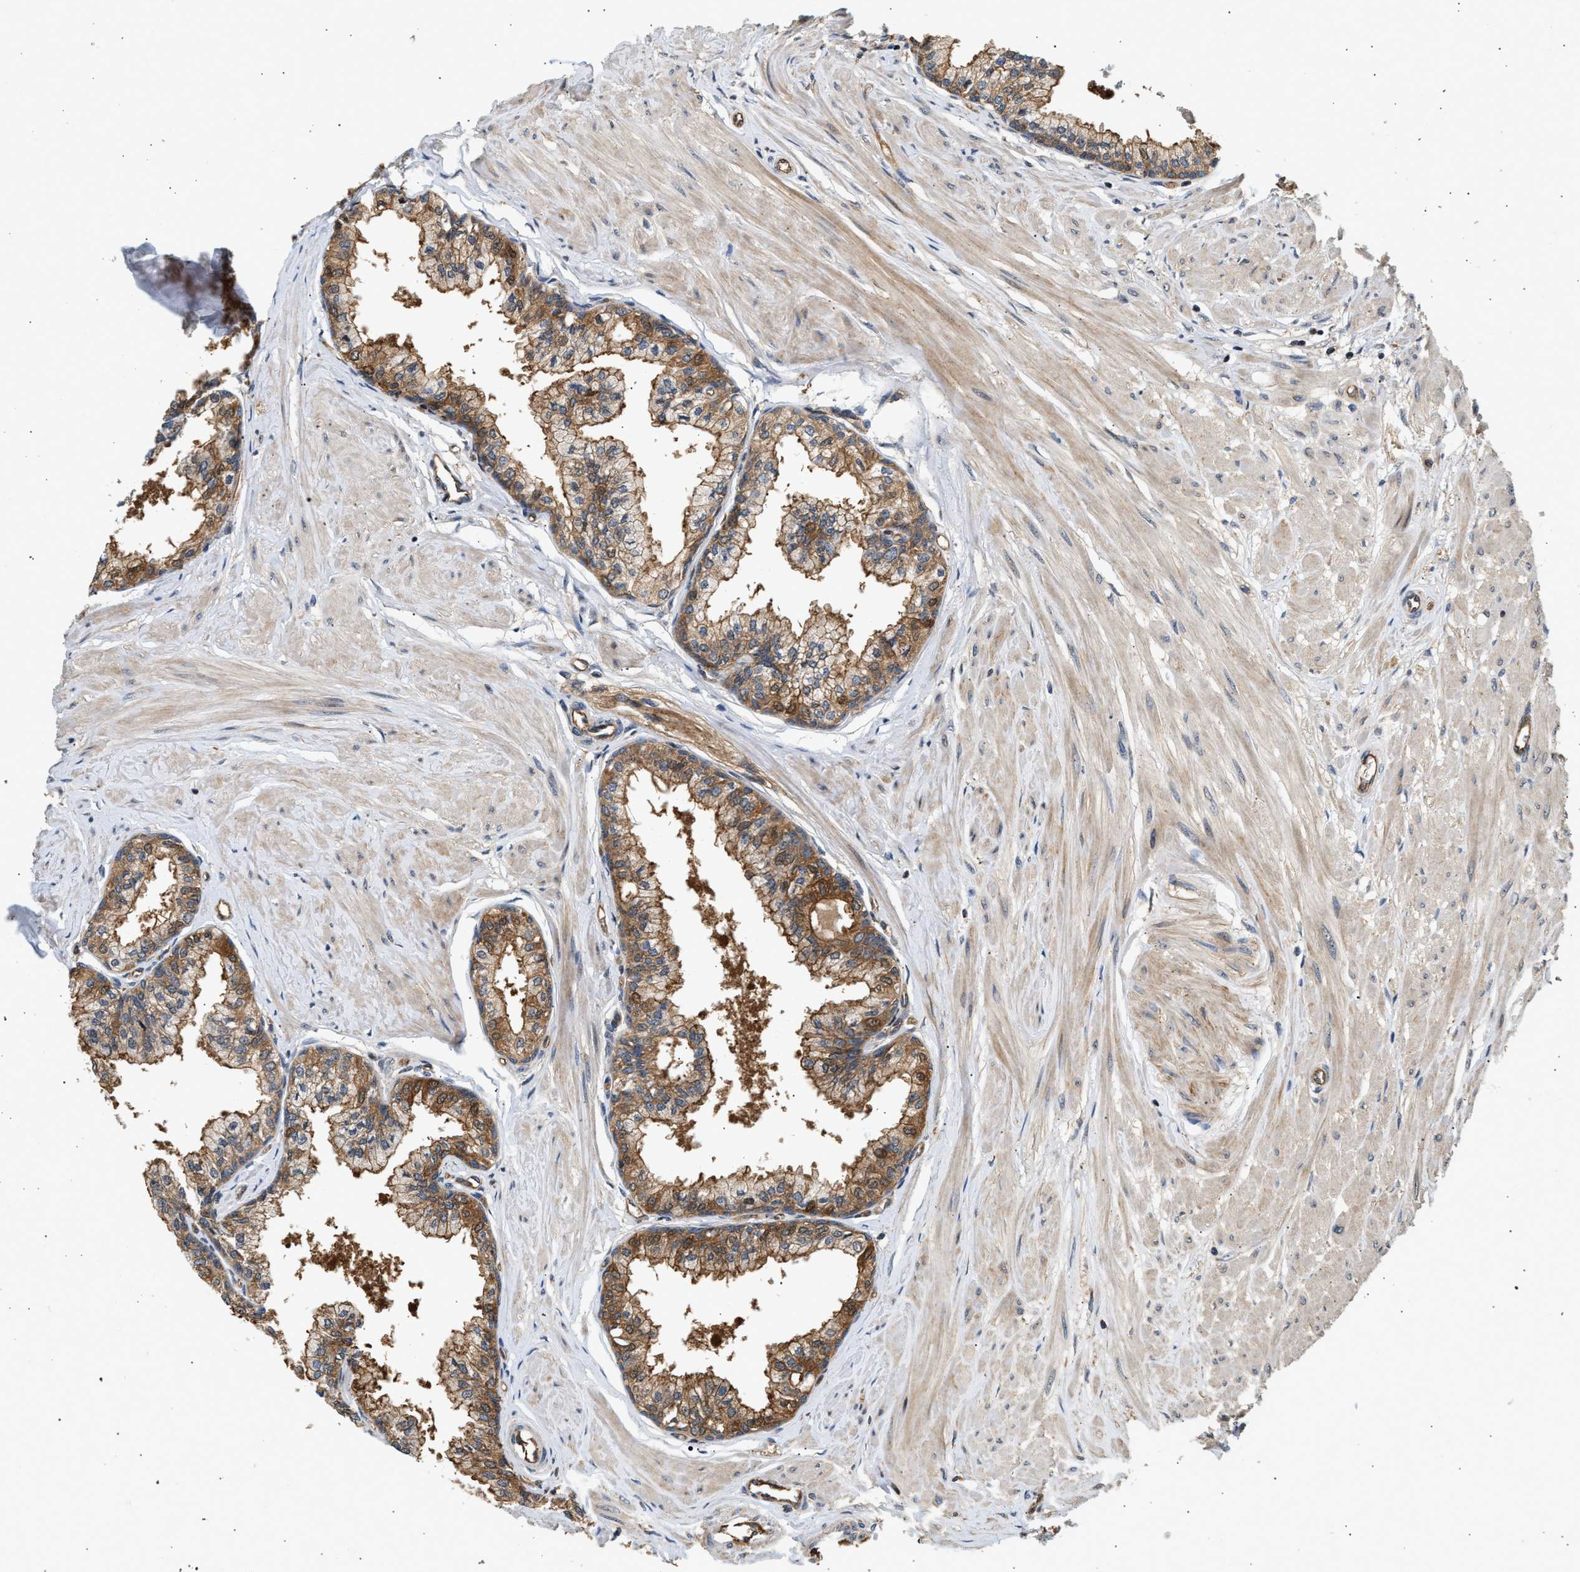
{"staining": {"intensity": "strong", "quantity": ">75%", "location": "cytoplasmic/membranous"}, "tissue": "seminal vesicle", "cell_type": "Glandular cells", "image_type": "normal", "snomed": [{"axis": "morphology", "description": "Normal tissue, NOS"}, {"axis": "topography", "description": "Prostate"}, {"axis": "topography", "description": "Seminal veicle"}], "caption": "Immunohistochemistry (DAB (3,3'-diaminobenzidine)) staining of benign seminal vesicle demonstrates strong cytoplasmic/membranous protein staining in approximately >75% of glandular cells. Using DAB (brown) and hematoxylin (blue) stains, captured at high magnification using brightfield microscopy.", "gene": "DUSP14", "patient": {"sex": "male", "age": 60}}